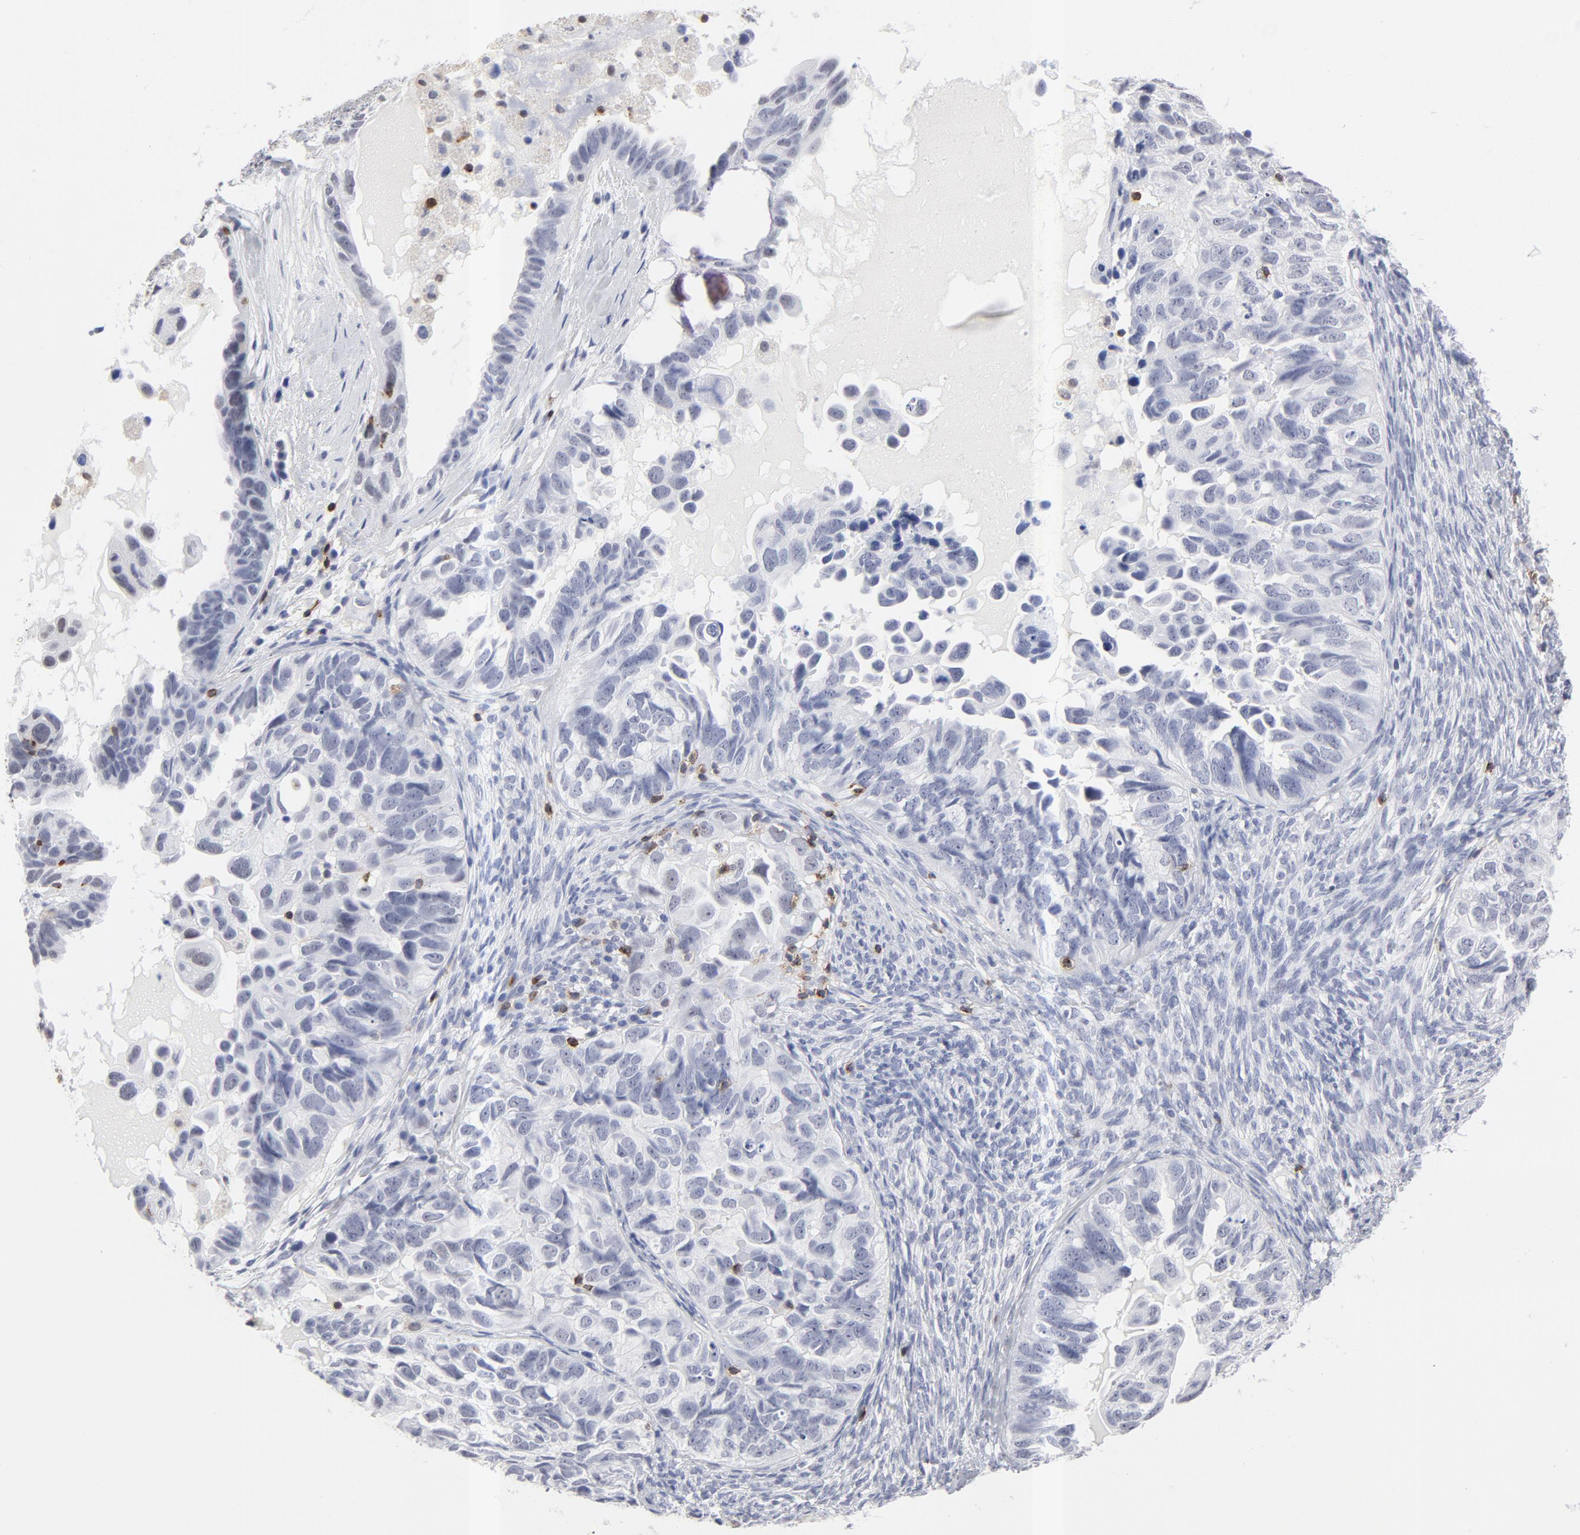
{"staining": {"intensity": "negative", "quantity": "none", "location": "none"}, "tissue": "ovarian cancer", "cell_type": "Tumor cells", "image_type": "cancer", "snomed": [{"axis": "morphology", "description": "Cystadenocarcinoma, serous, NOS"}, {"axis": "topography", "description": "Ovary"}], "caption": "DAB immunohistochemical staining of ovarian cancer displays no significant staining in tumor cells.", "gene": "CD2", "patient": {"sex": "female", "age": 82}}